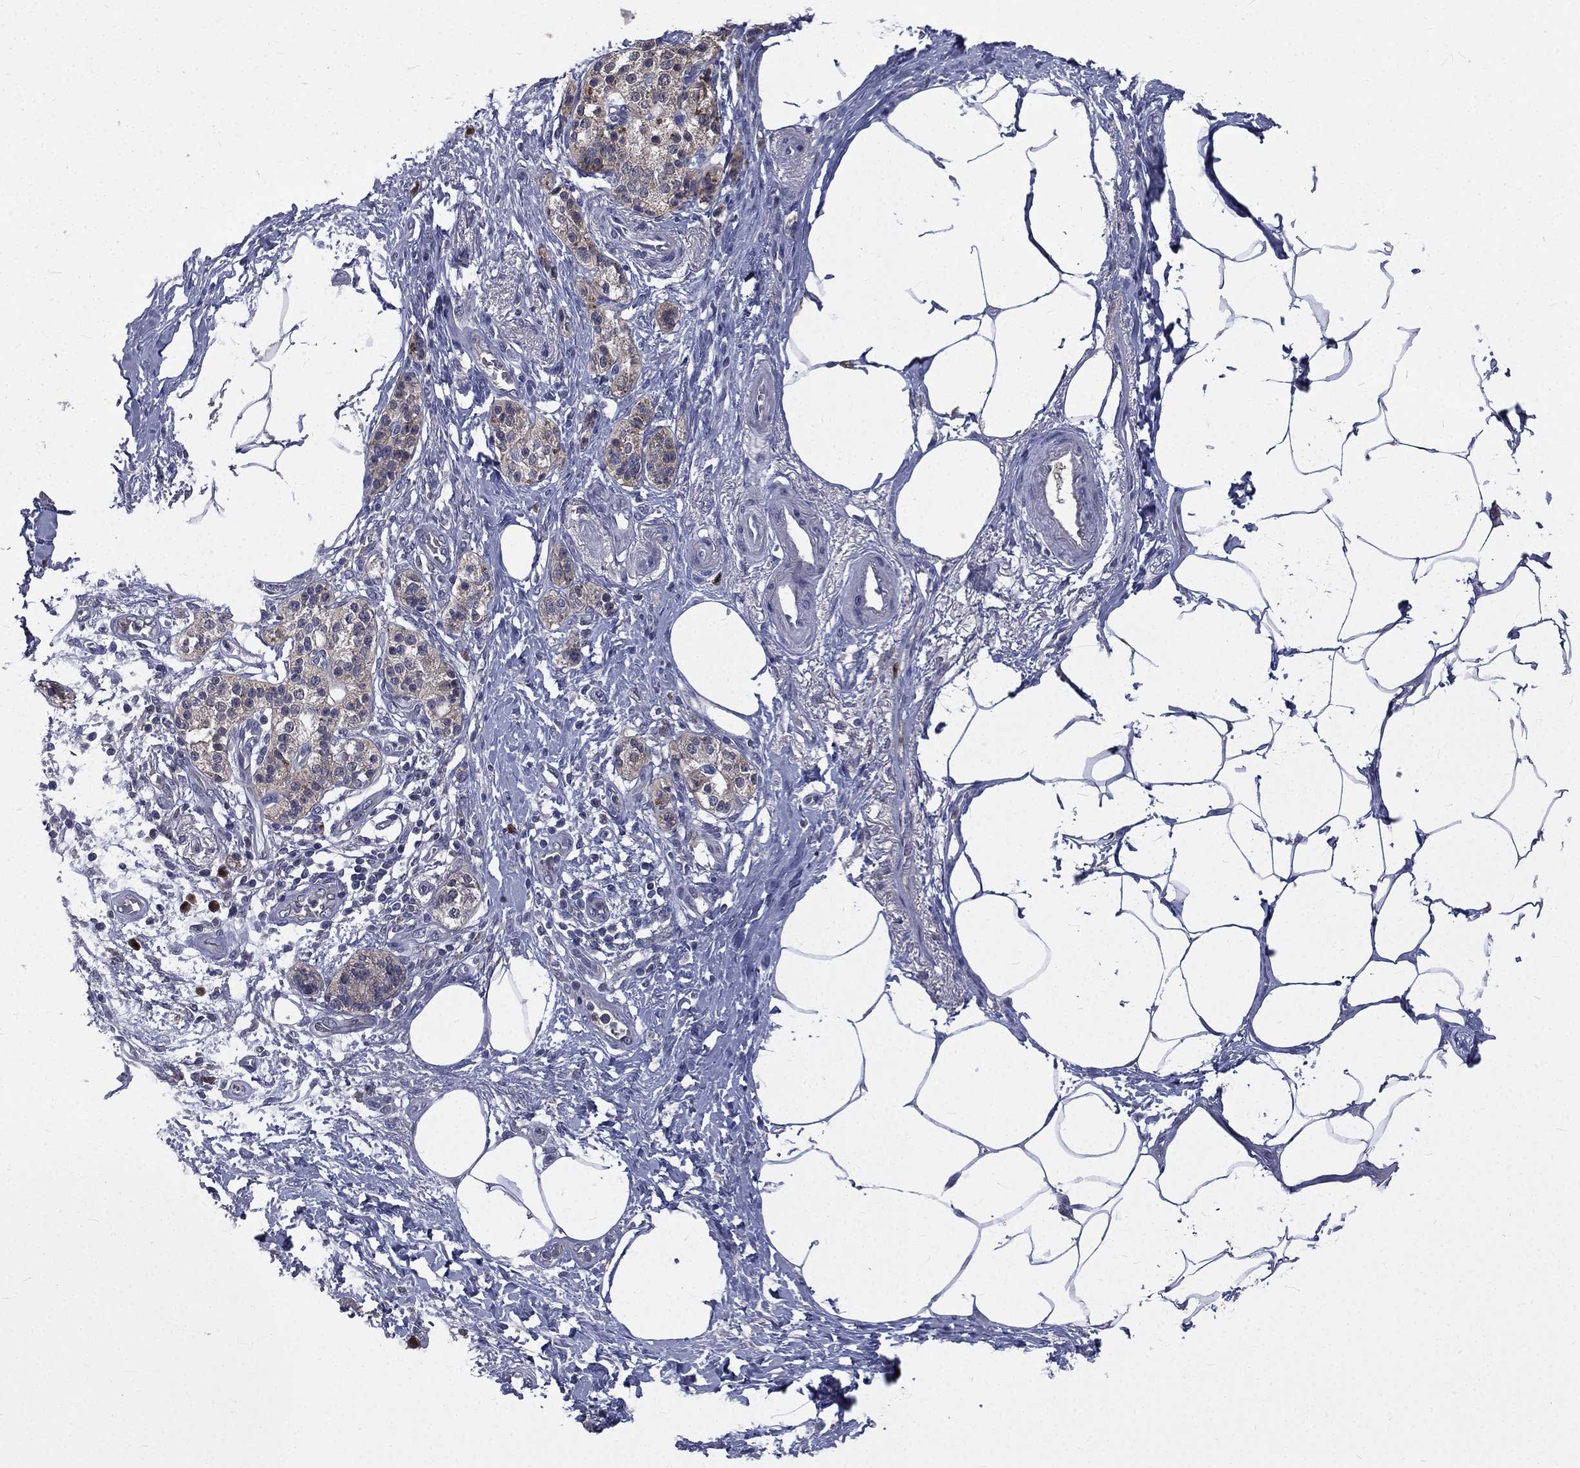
{"staining": {"intensity": "negative", "quantity": "none", "location": "none"}, "tissue": "pancreatic cancer", "cell_type": "Tumor cells", "image_type": "cancer", "snomed": [{"axis": "morphology", "description": "Adenocarcinoma, NOS"}, {"axis": "topography", "description": "Pancreas"}], "caption": "This is an IHC histopathology image of adenocarcinoma (pancreatic). There is no positivity in tumor cells.", "gene": "CA12", "patient": {"sex": "female", "age": 72}}